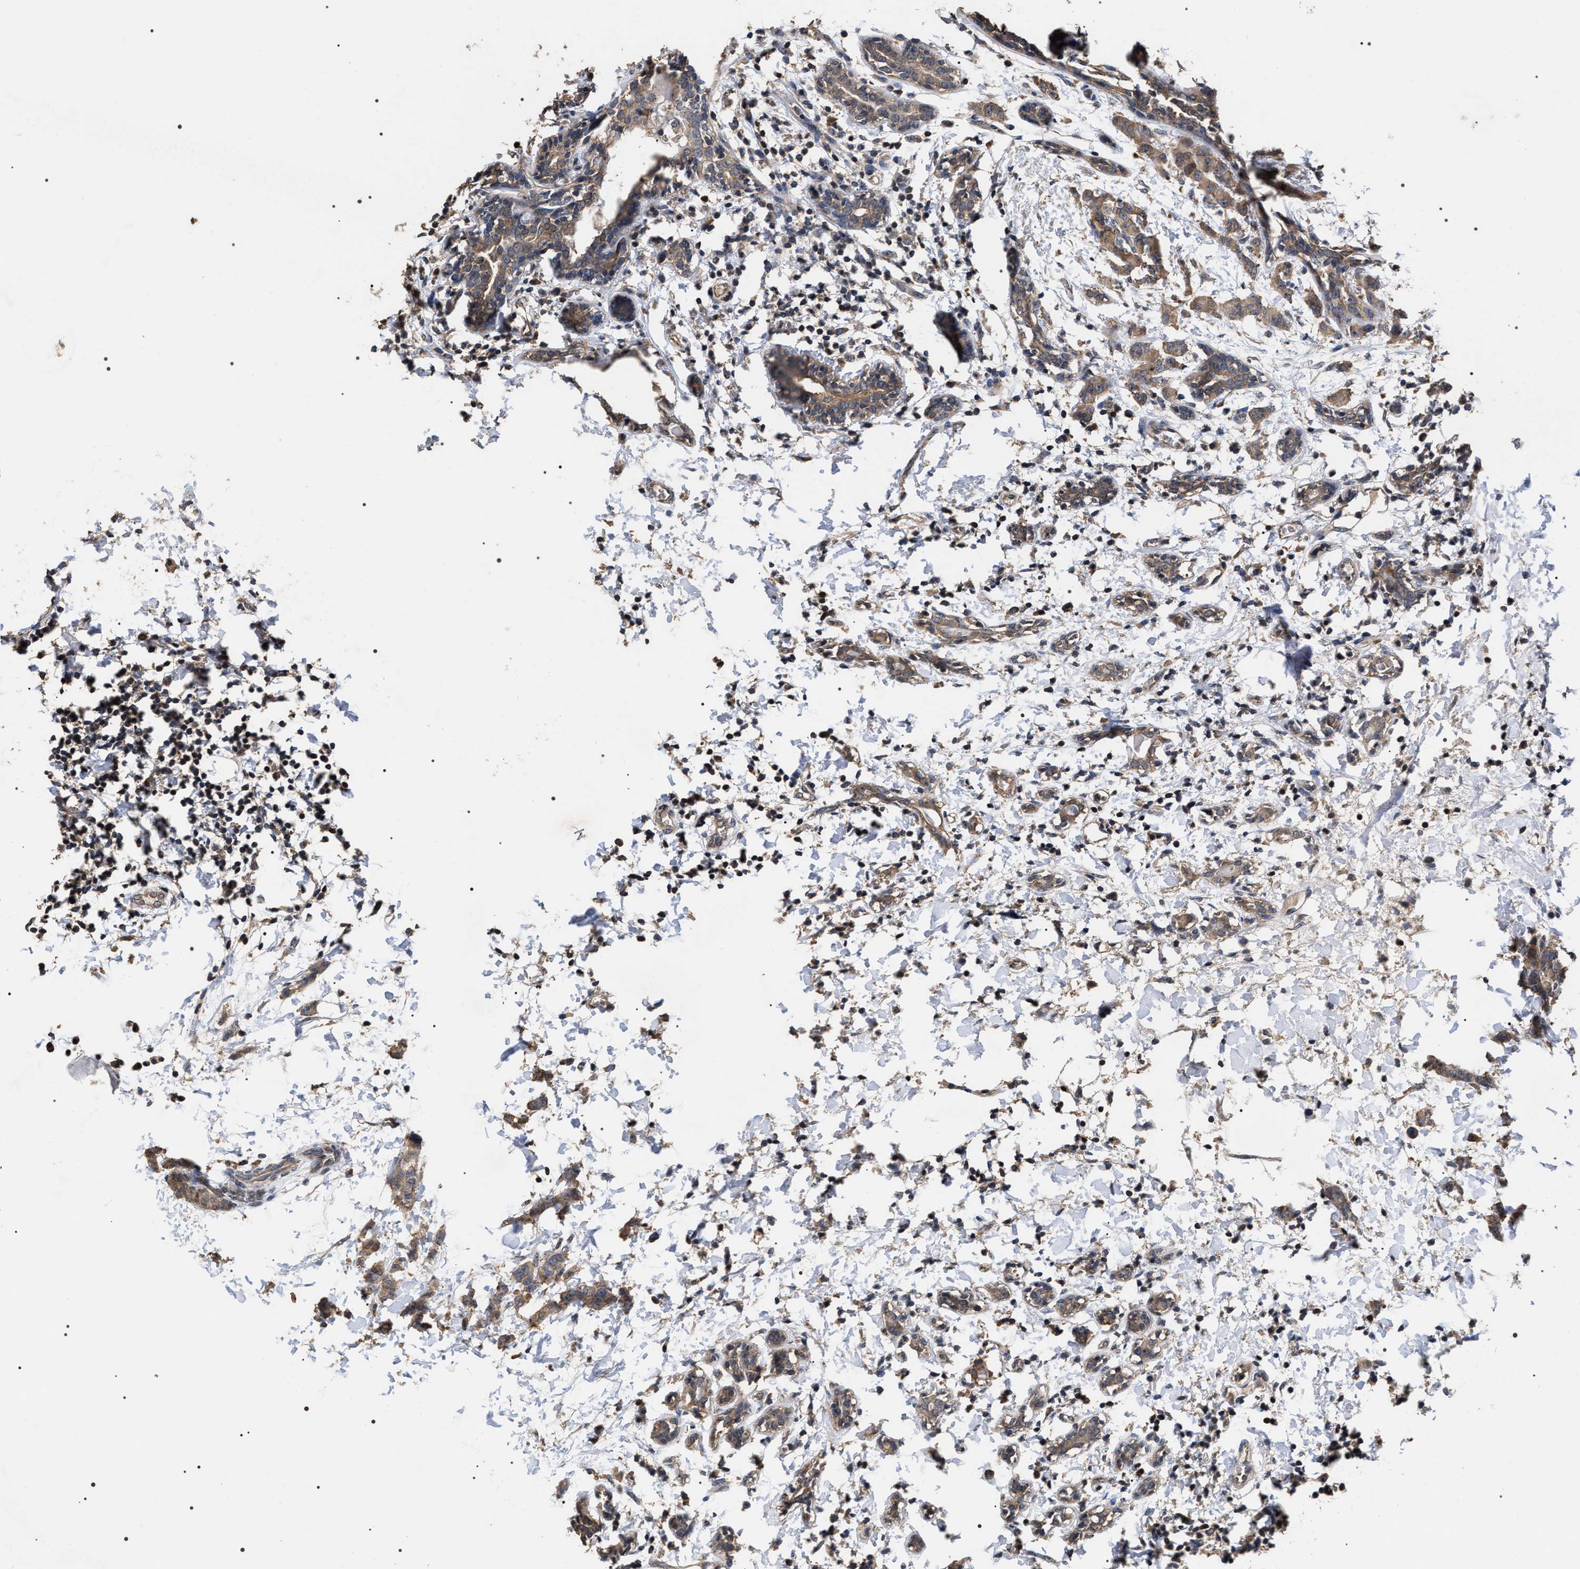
{"staining": {"intensity": "weak", "quantity": ">75%", "location": "cytoplasmic/membranous"}, "tissue": "breast cancer", "cell_type": "Tumor cells", "image_type": "cancer", "snomed": [{"axis": "morphology", "description": "Normal tissue, NOS"}, {"axis": "morphology", "description": "Duct carcinoma"}, {"axis": "topography", "description": "Breast"}], "caption": "Human intraductal carcinoma (breast) stained for a protein (brown) demonstrates weak cytoplasmic/membranous positive expression in approximately >75% of tumor cells.", "gene": "UPF3A", "patient": {"sex": "female", "age": 40}}